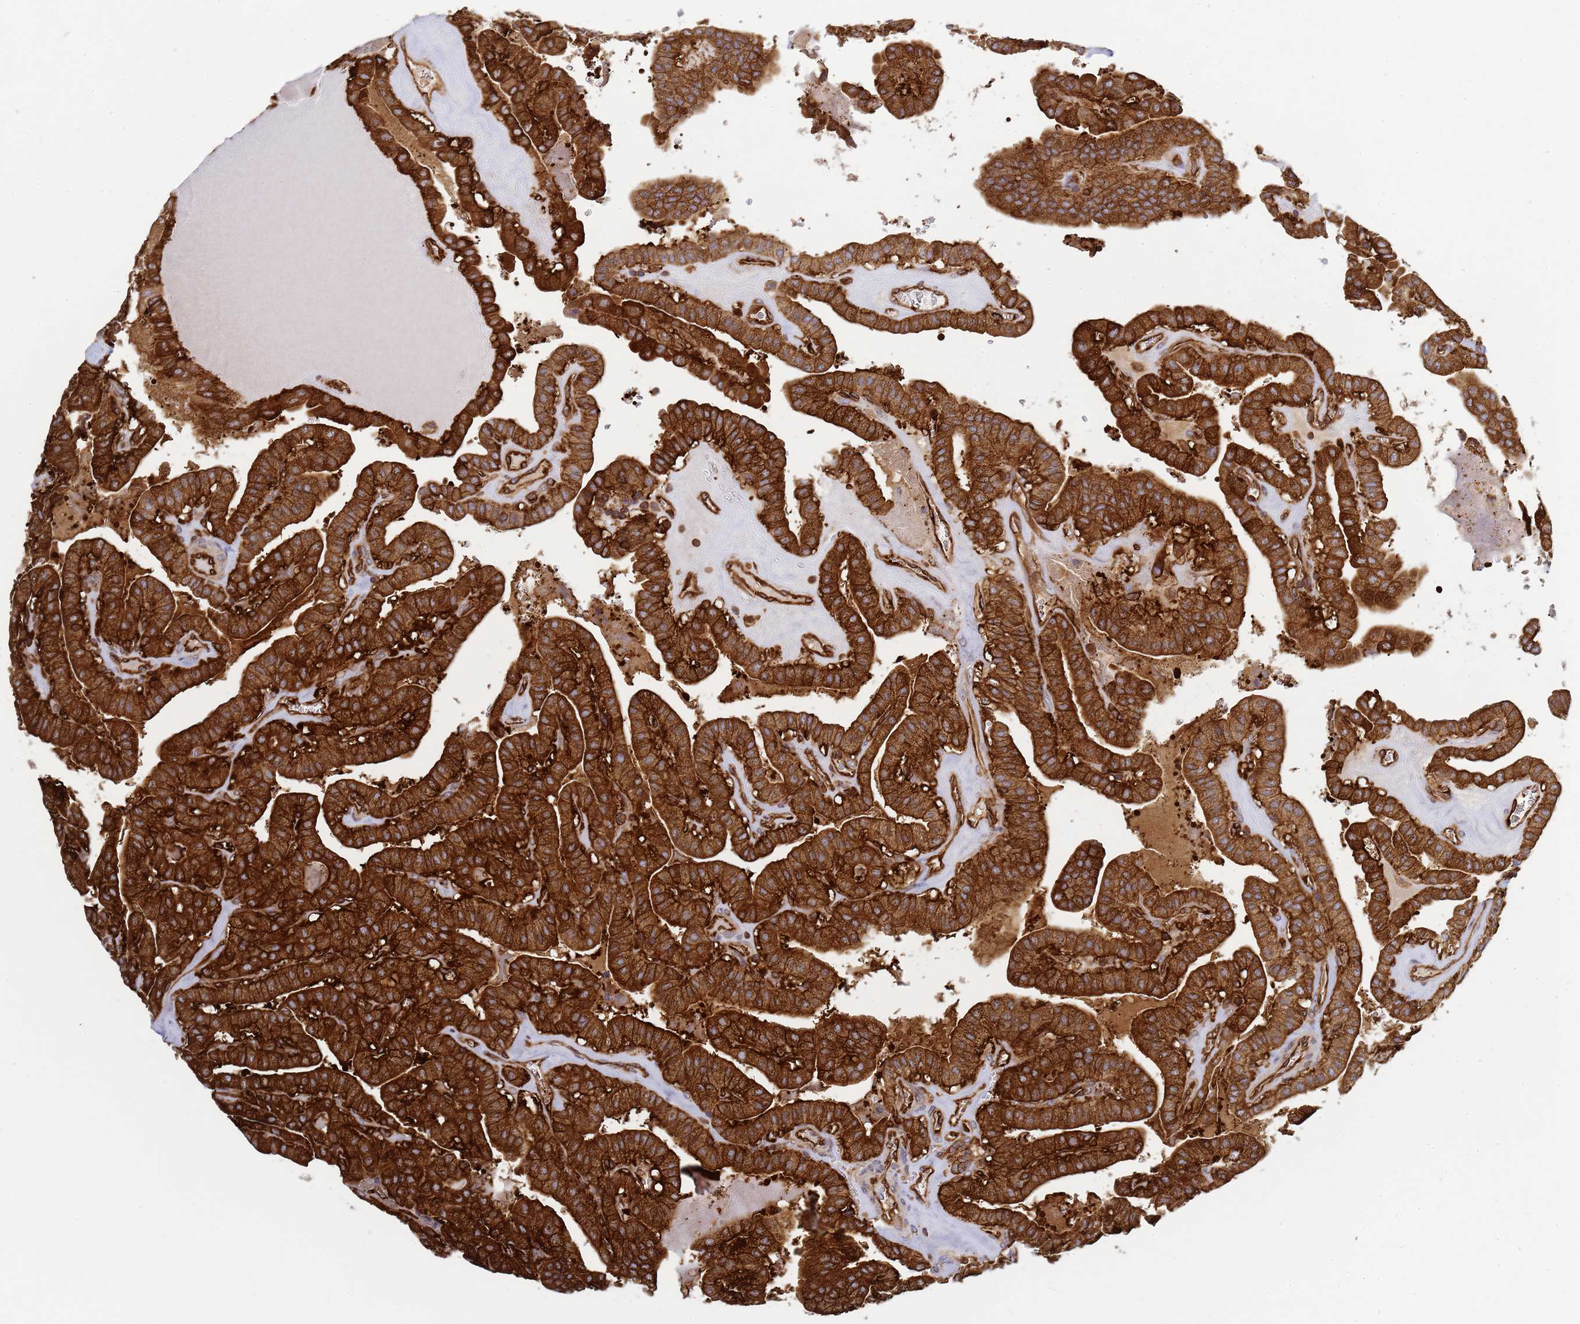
{"staining": {"intensity": "strong", "quantity": ">75%", "location": "cytoplasmic/membranous"}, "tissue": "thyroid cancer", "cell_type": "Tumor cells", "image_type": "cancer", "snomed": [{"axis": "morphology", "description": "Papillary adenocarcinoma, NOS"}, {"axis": "topography", "description": "Thyroid gland"}], "caption": "Immunohistochemical staining of human papillary adenocarcinoma (thyroid) displays high levels of strong cytoplasmic/membranous protein staining in approximately >75% of tumor cells.", "gene": "ZBTB8OS", "patient": {"sex": "male", "age": 52}}